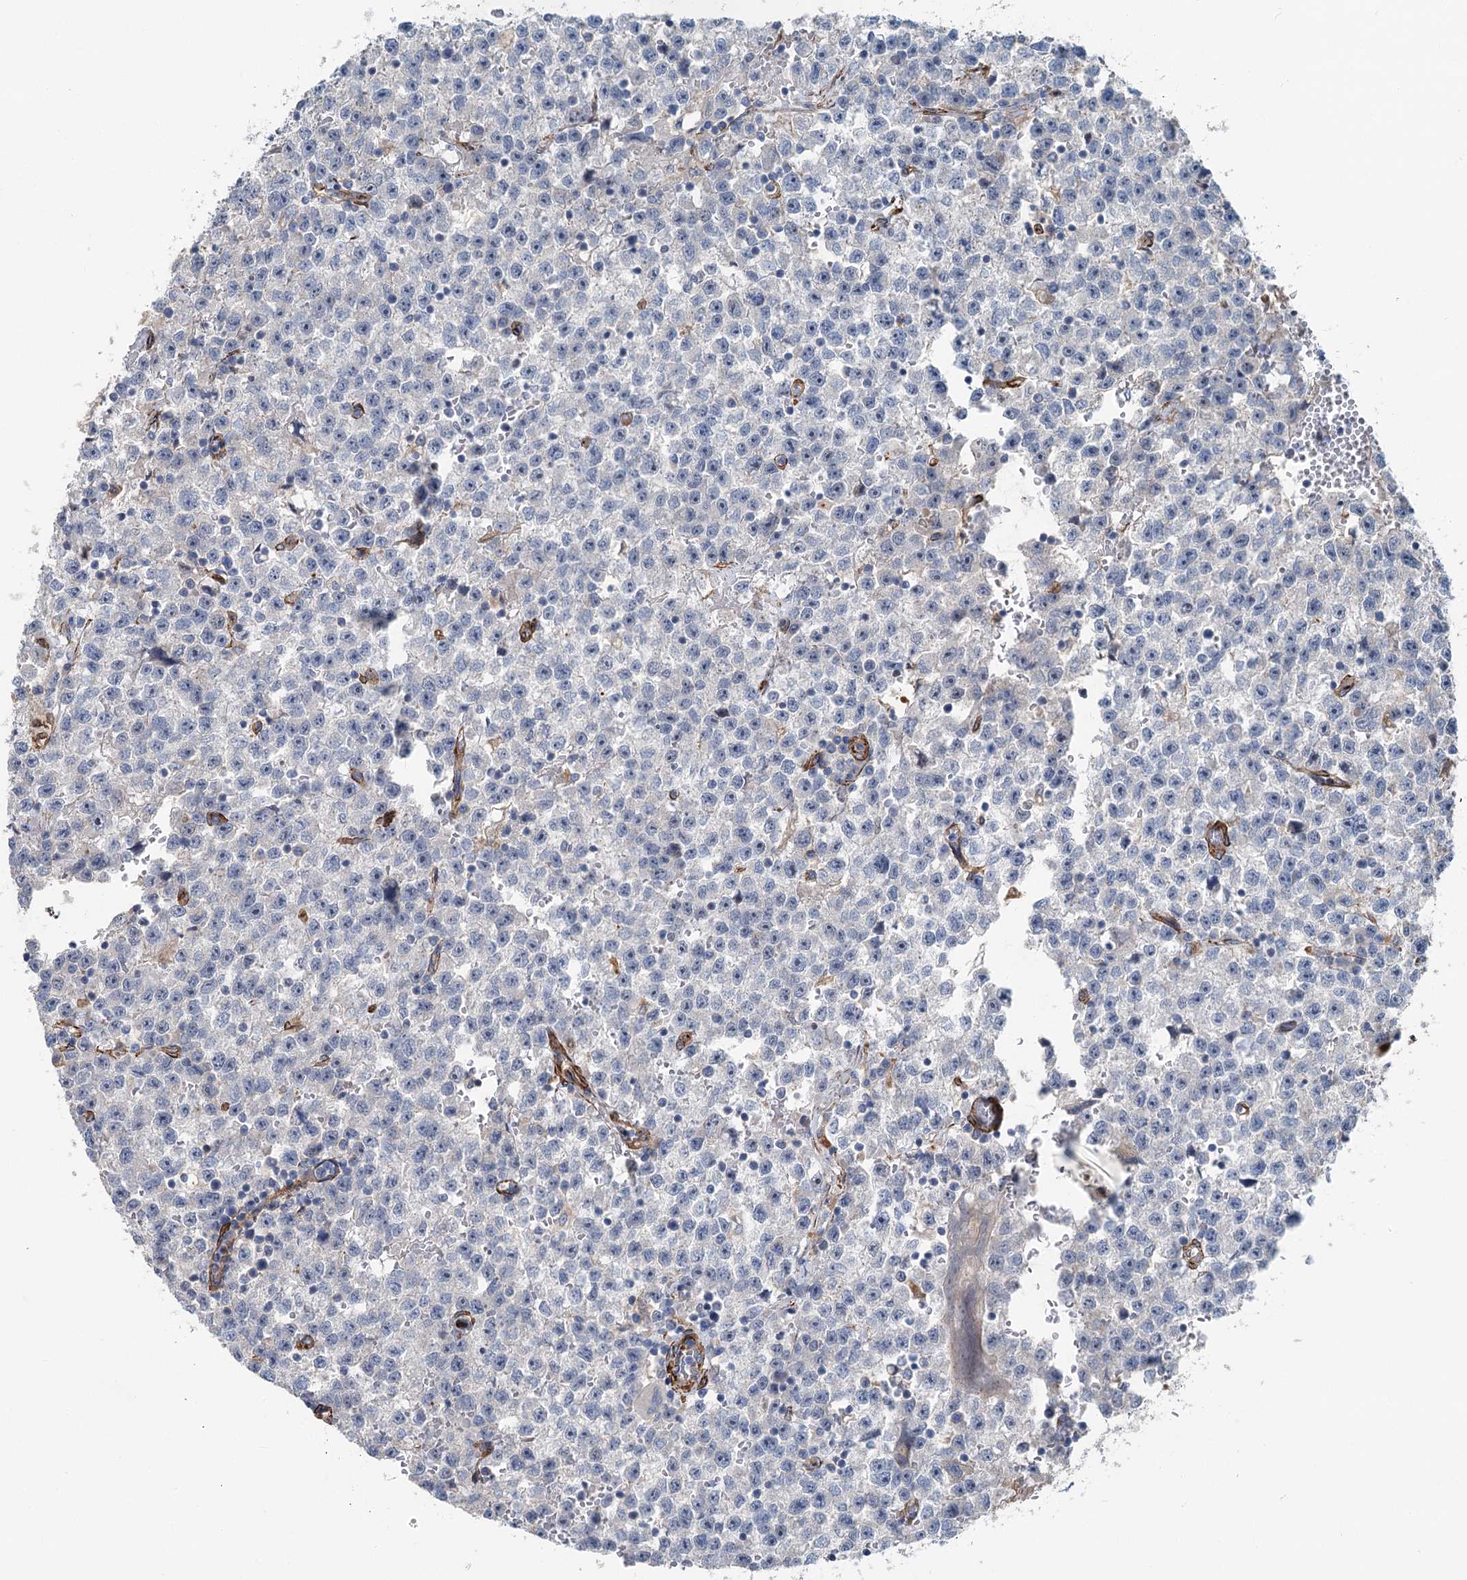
{"staining": {"intensity": "negative", "quantity": "none", "location": "none"}, "tissue": "testis cancer", "cell_type": "Tumor cells", "image_type": "cancer", "snomed": [{"axis": "morphology", "description": "Seminoma, NOS"}, {"axis": "topography", "description": "Testis"}], "caption": "The photomicrograph reveals no staining of tumor cells in seminoma (testis). The staining is performed using DAB brown chromogen with nuclei counter-stained in using hematoxylin.", "gene": "IQSEC1", "patient": {"sex": "male", "age": 22}}